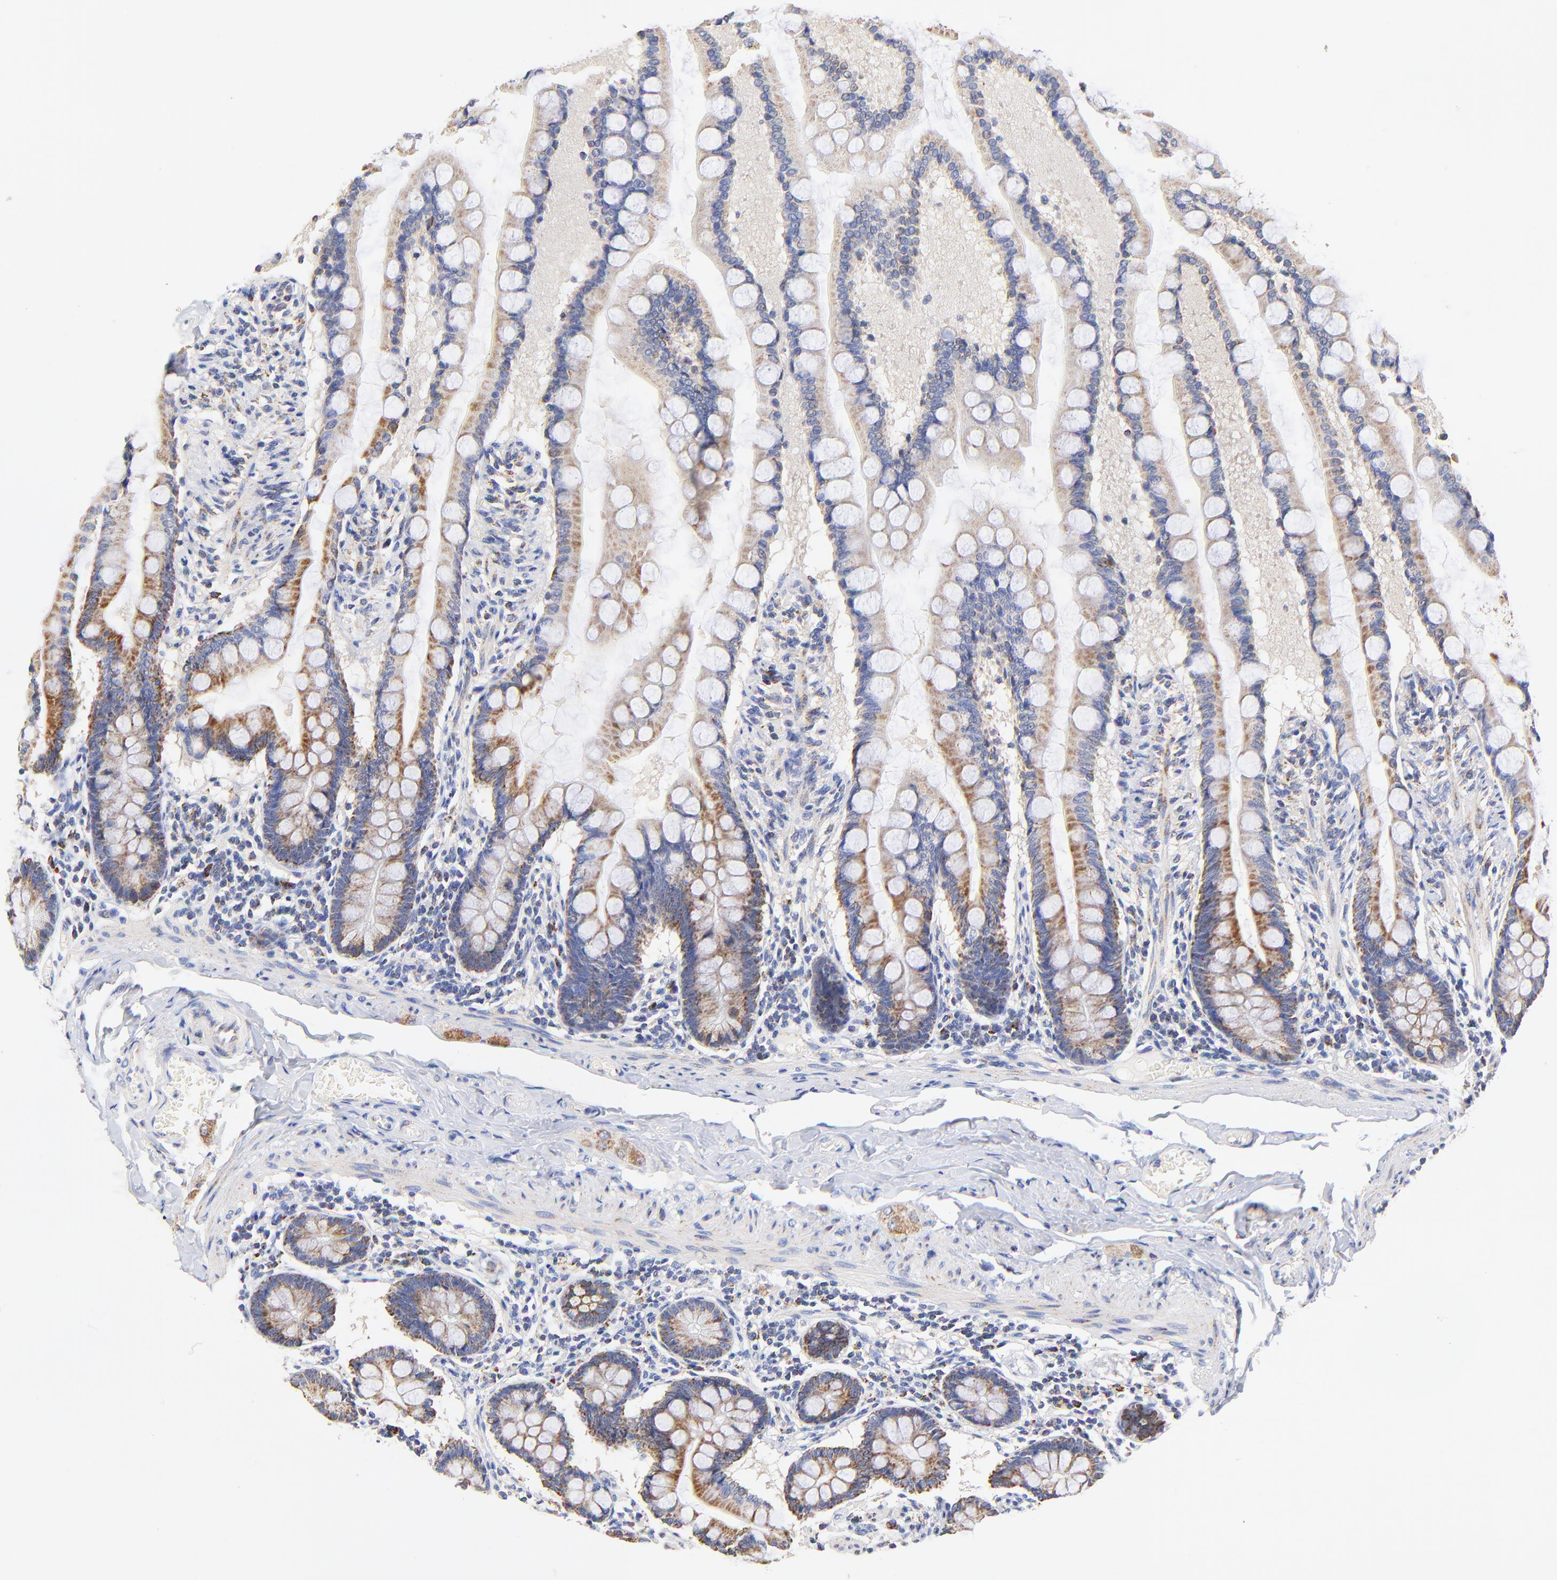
{"staining": {"intensity": "moderate", "quantity": ">75%", "location": "cytoplasmic/membranous"}, "tissue": "small intestine", "cell_type": "Glandular cells", "image_type": "normal", "snomed": [{"axis": "morphology", "description": "Normal tissue, NOS"}, {"axis": "topography", "description": "Small intestine"}], "caption": "Moderate cytoplasmic/membranous expression for a protein is present in approximately >75% of glandular cells of unremarkable small intestine using immunohistochemistry (IHC).", "gene": "ATP5F1D", "patient": {"sex": "male", "age": 41}}